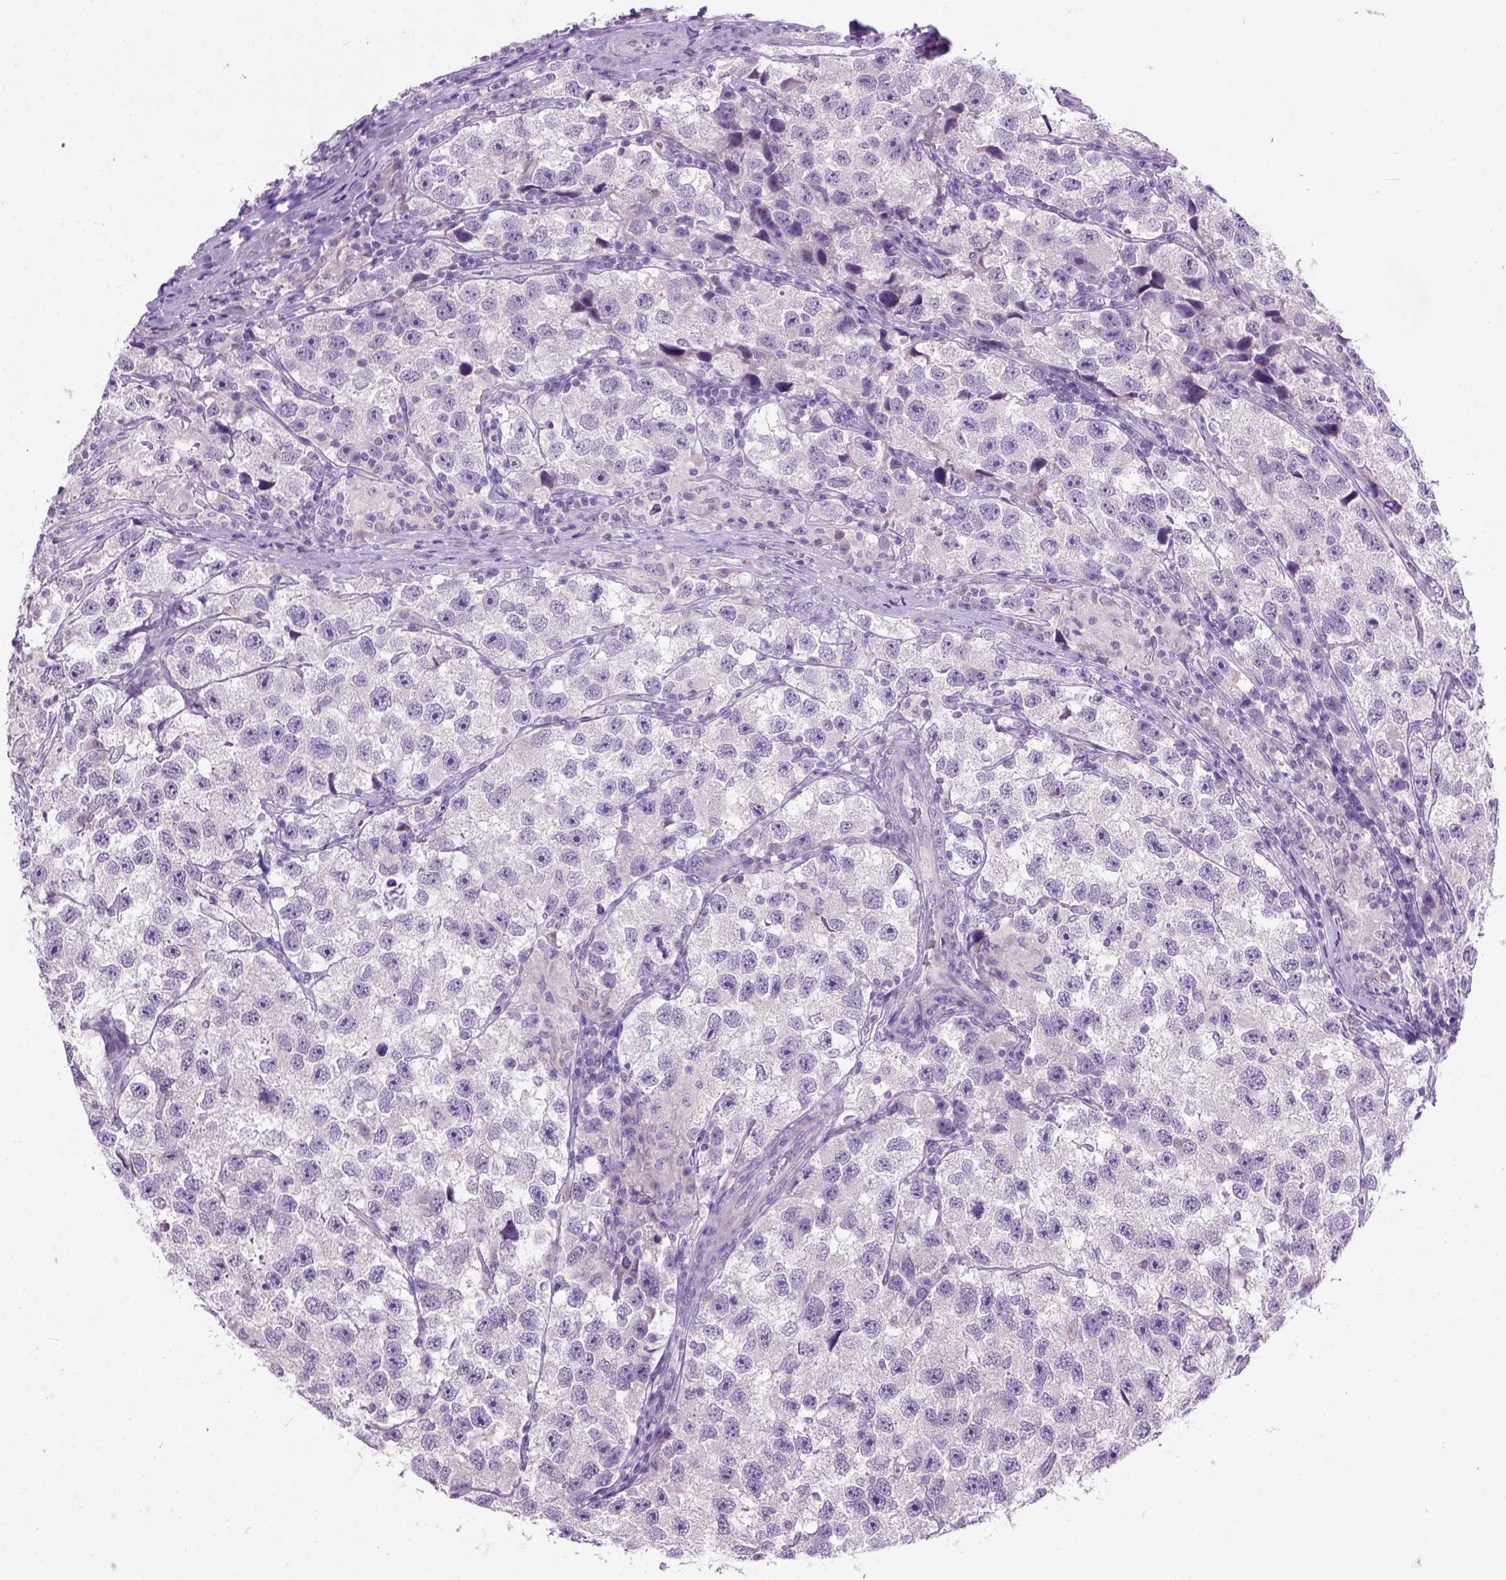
{"staining": {"intensity": "negative", "quantity": "none", "location": "none"}, "tissue": "testis cancer", "cell_type": "Tumor cells", "image_type": "cancer", "snomed": [{"axis": "morphology", "description": "Seminoma, NOS"}, {"axis": "topography", "description": "Testis"}], "caption": "IHC photomicrograph of neoplastic tissue: human testis cancer (seminoma) stained with DAB exhibits no significant protein positivity in tumor cells.", "gene": "MAPT", "patient": {"sex": "male", "age": 26}}